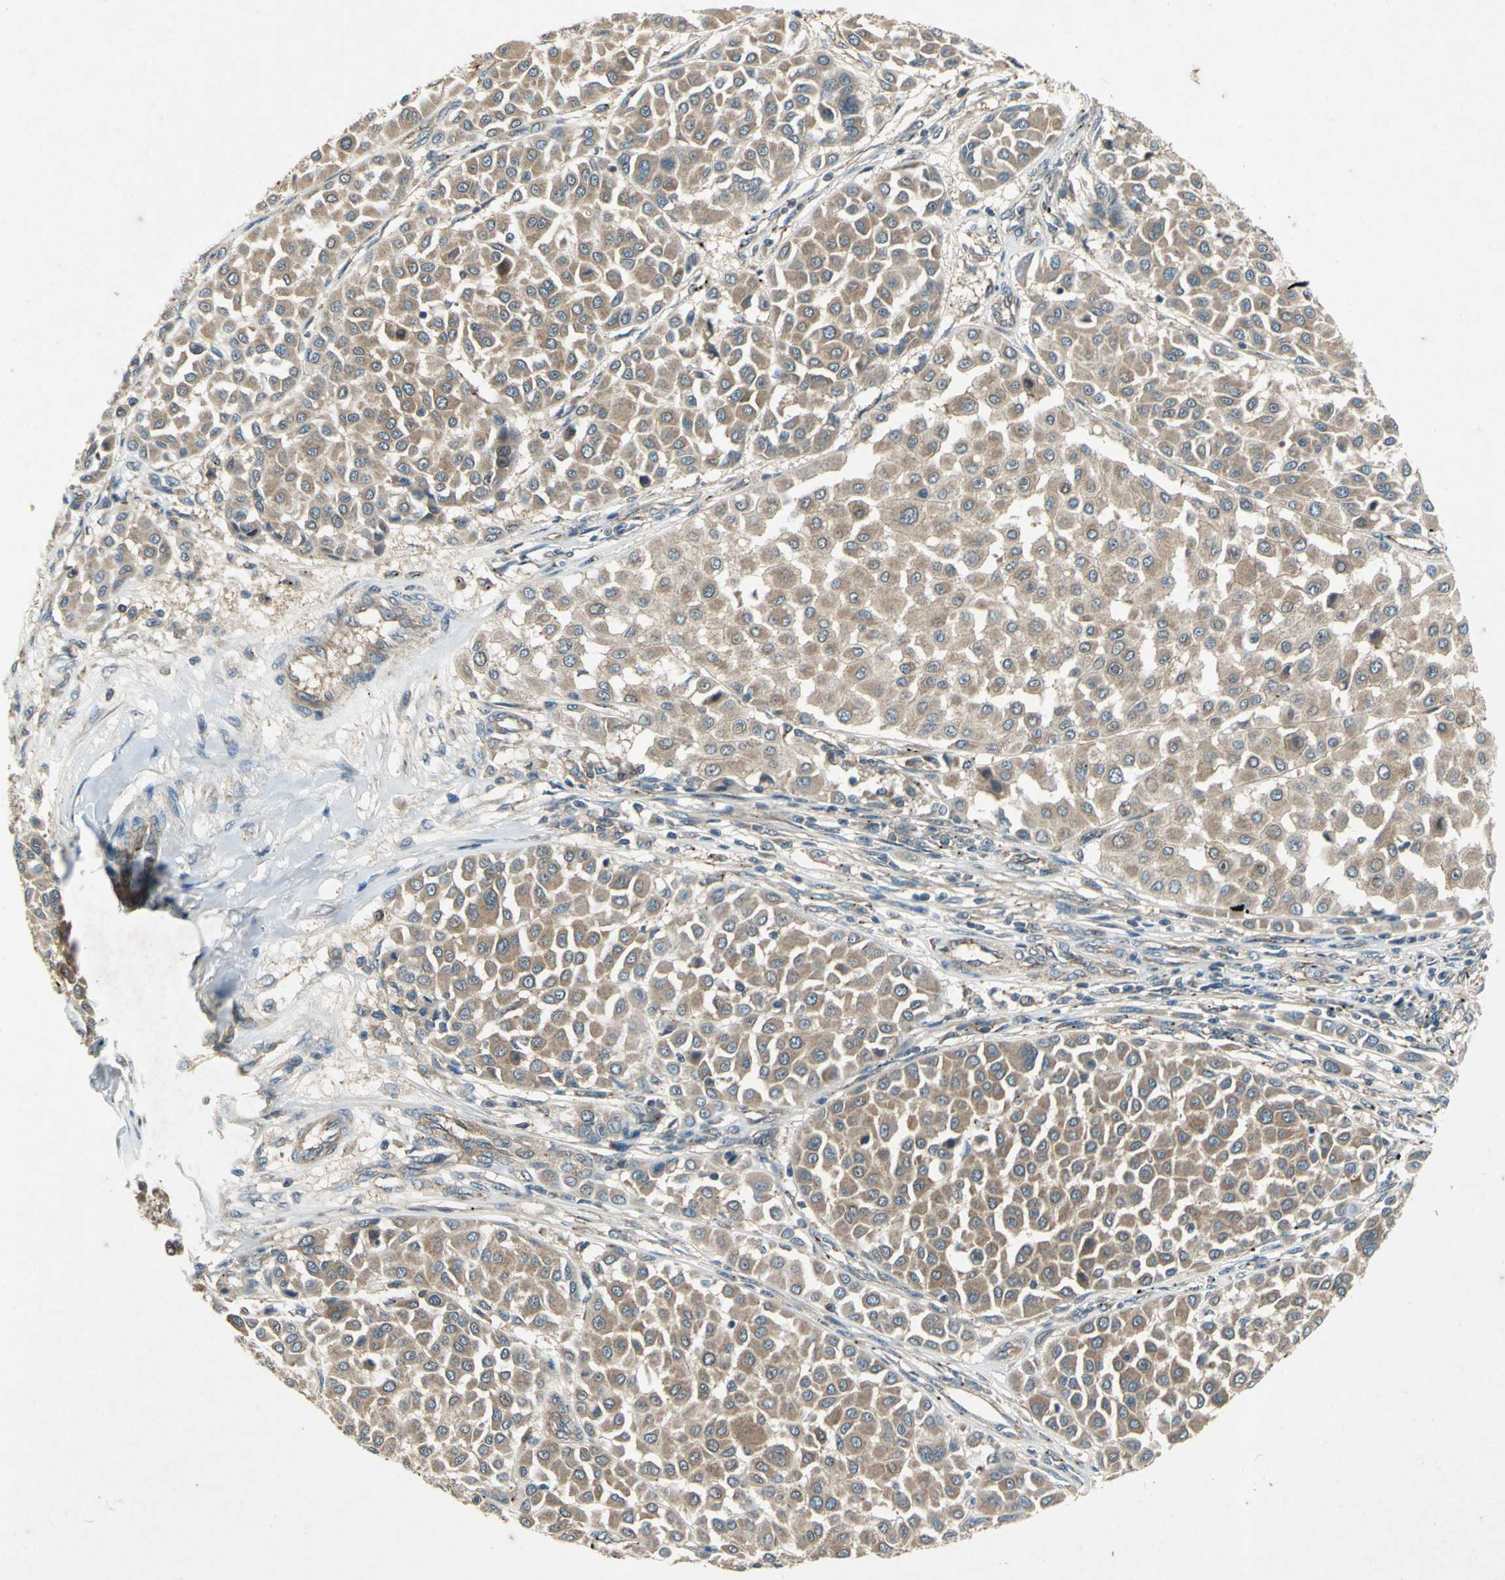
{"staining": {"intensity": "moderate", "quantity": ">75%", "location": "cytoplasmic/membranous"}, "tissue": "melanoma", "cell_type": "Tumor cells", "image_type": "cancer", "snomed": [{"axis": "morphology", "description": "Malignant melanoma, Metastatic site"}, {"axis": "topography", "description": "Soft tissue"}], "caption": "Tumor cells show medium levels of moderate cytoplasmic/membranous staining in about >75% of cells in melanoma.", "gene": "EMCN", "patient": {"sex": "male", "age": 41}}